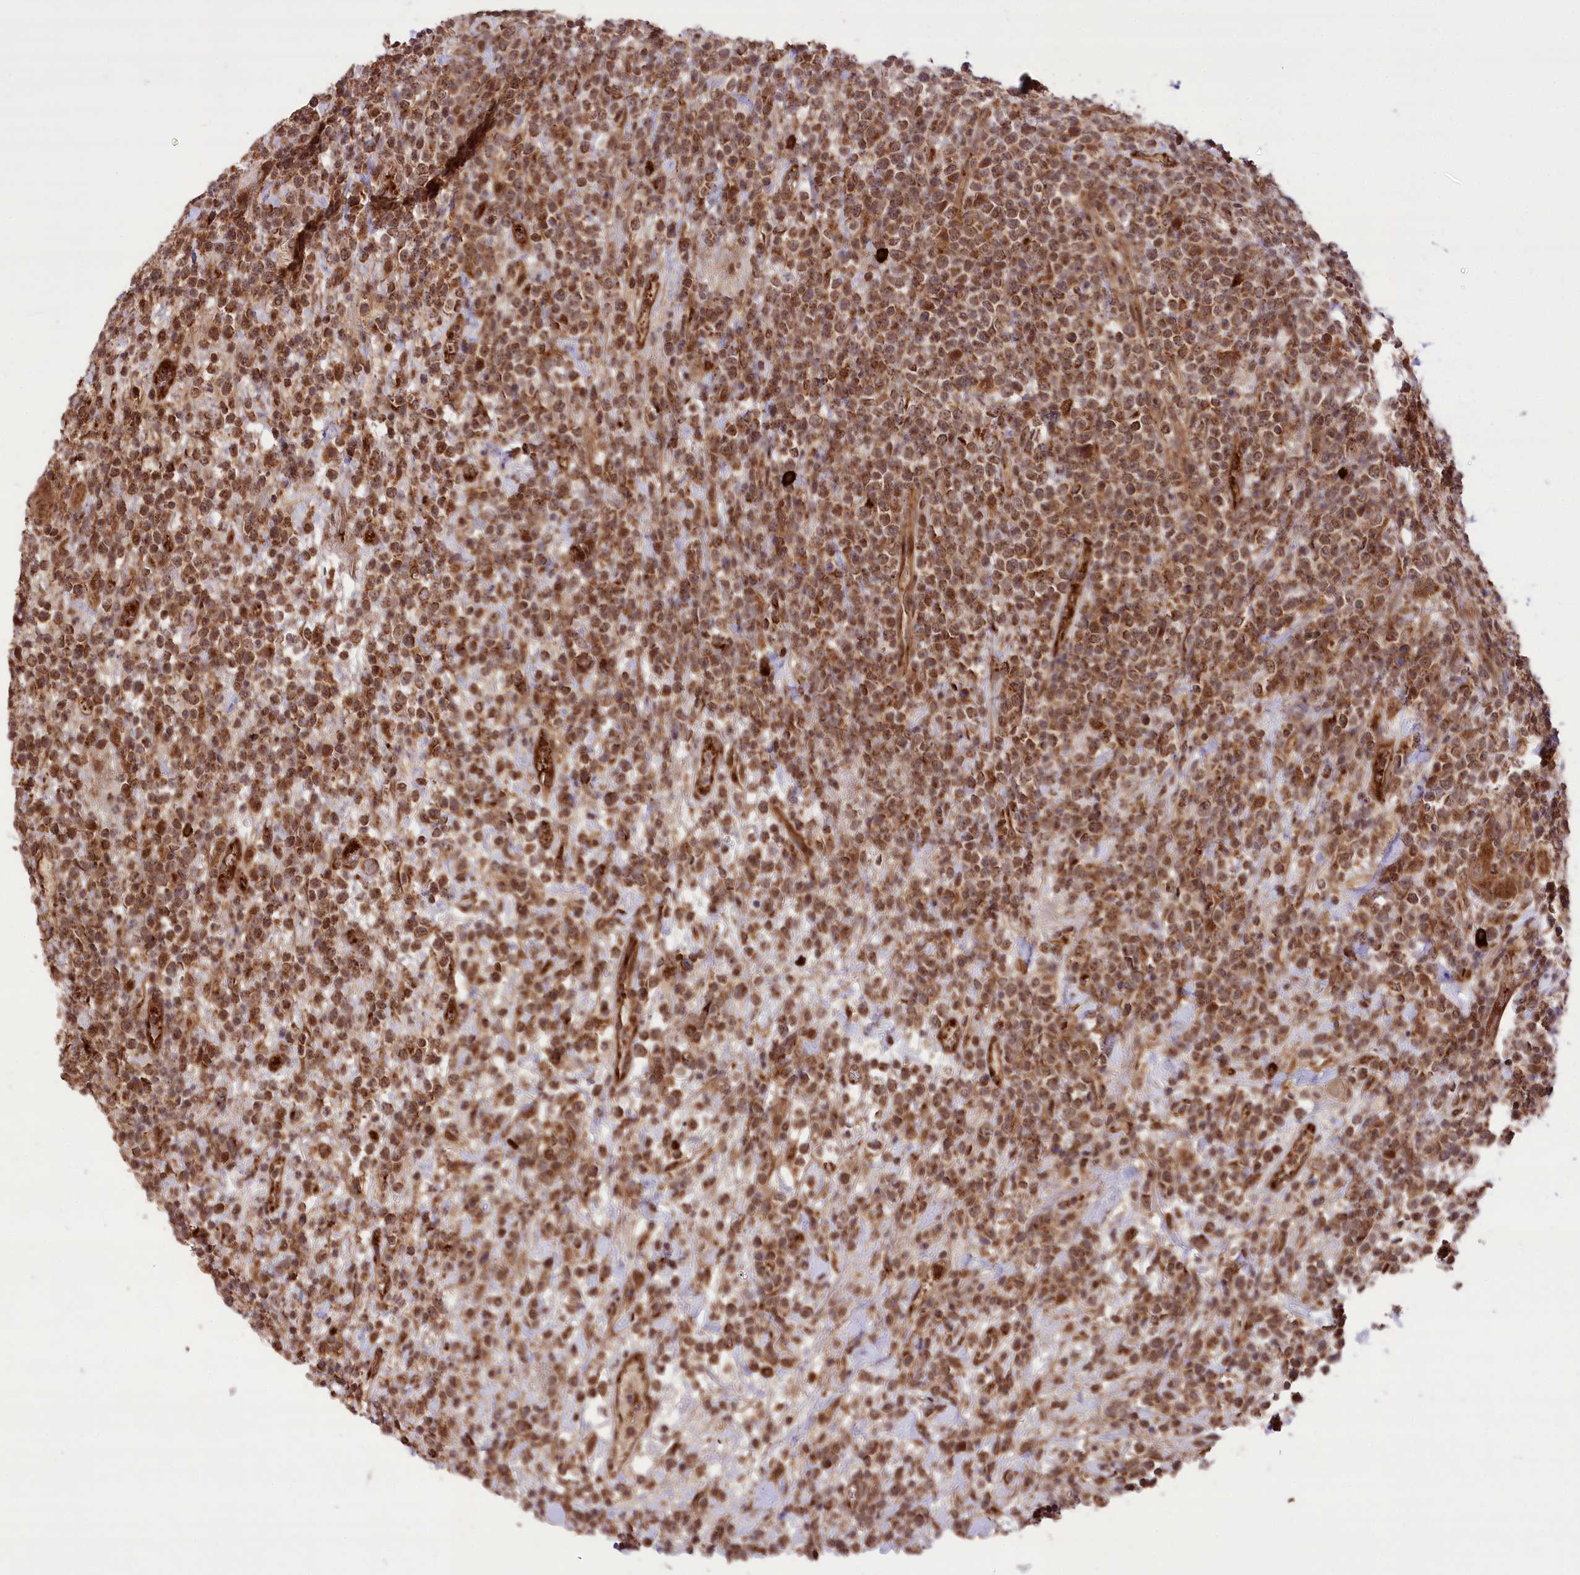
{"staining": {"intensity": "moderate", "quantity": ">75%", "location": "cytoplasmic/membranous"}, "tissue": "lymphoma", "cell_type": "Tumor cells", "image_type": "cancer", "snomed": [{"axis": "morphology", "description": "Malignant lymphoma, non-Hodgkin's type, High grade"}, {"axis": "topography", "description": "Colon"}], "caption": "Malignant lymphoma, non-Hodgkin's type (high-grade) tissue displays moderate cytoplasmic/membranous positivity in approximately >75% of tumor cells, visualized by immunohistochemistry.", "gene": "CARD19", "patient": {"sex": "female", "age": 53}}